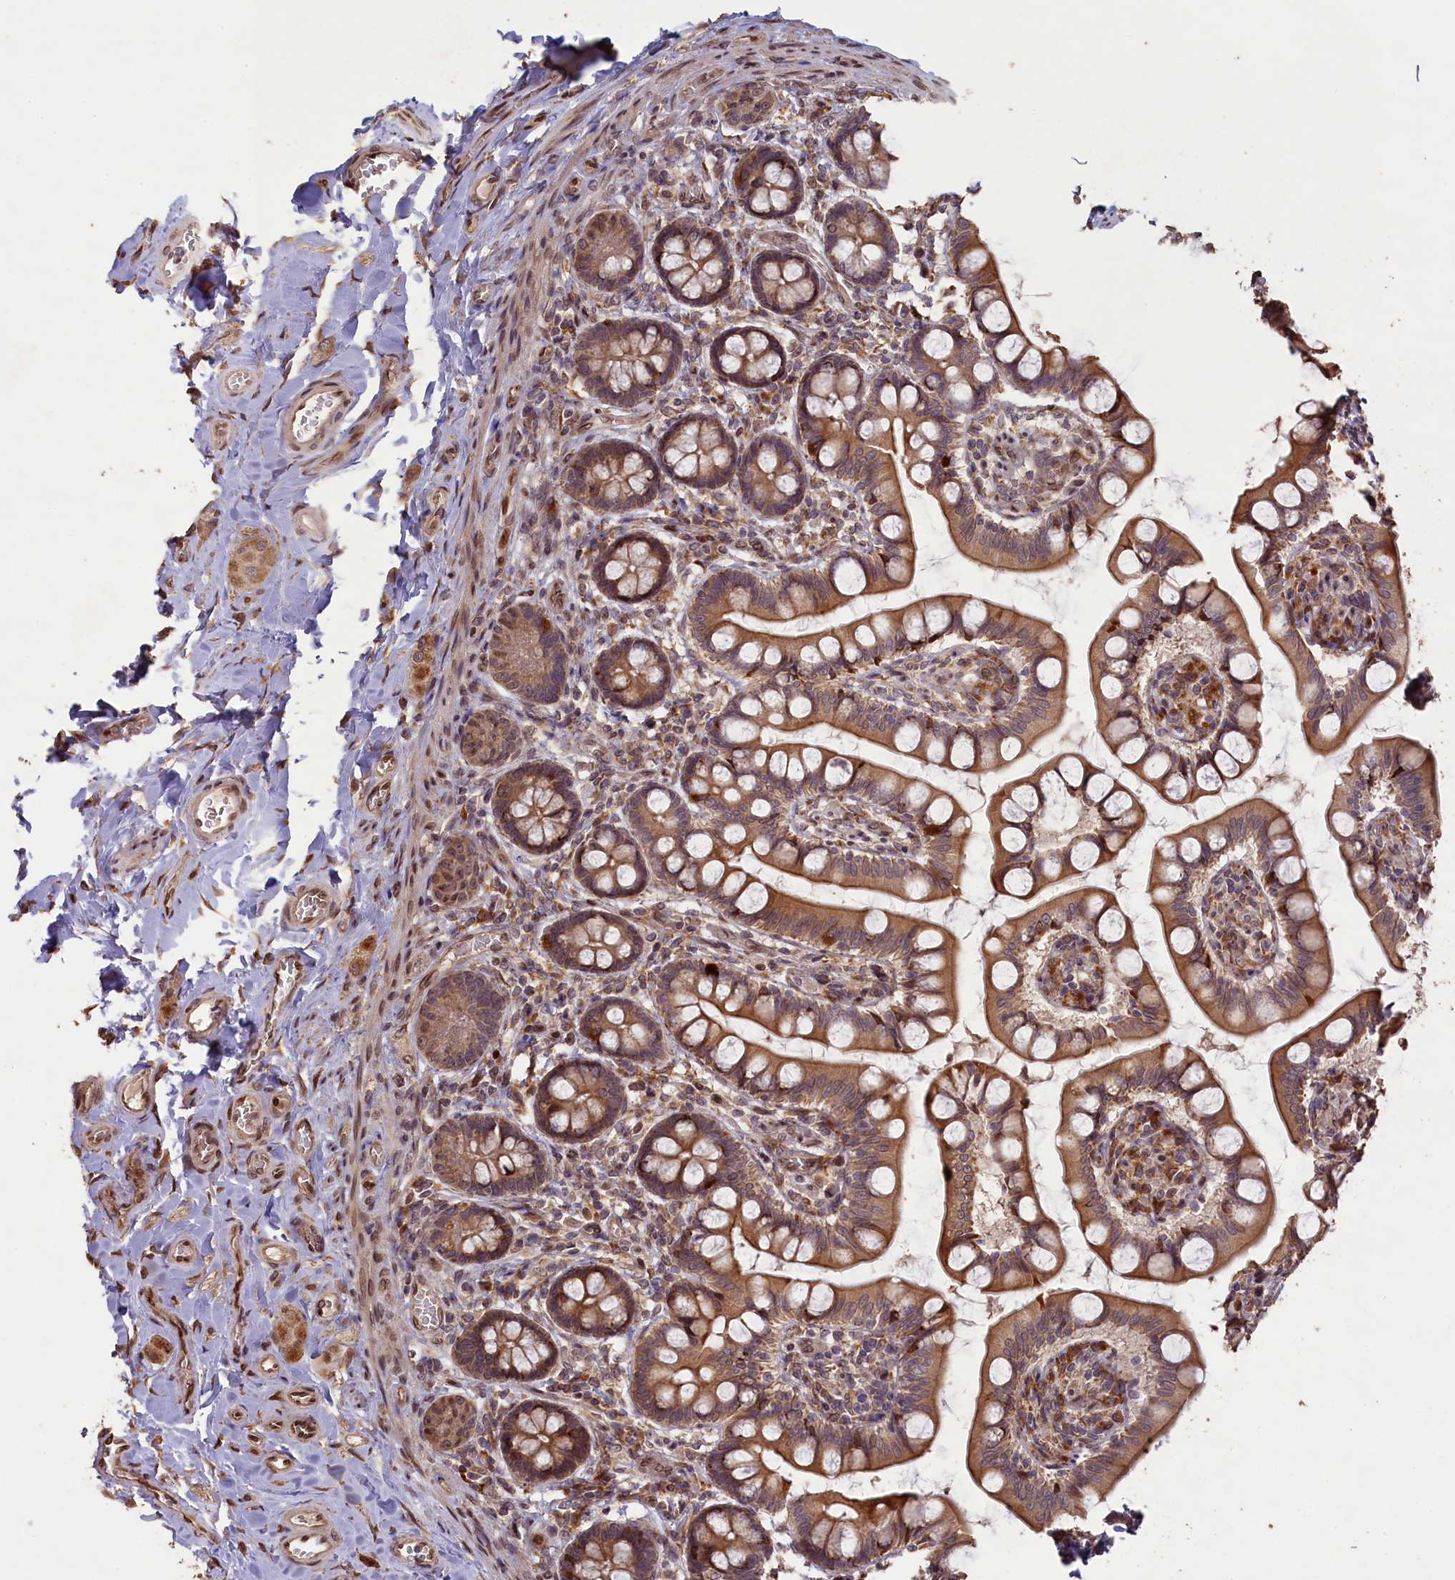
{"staining": {"intensity": "moderate", "quantity": ">75%", "location": "cytoplasmic/membranous"}, "tissue": "small intestine", "cell_type": "Glandular cells", "image_type": "normal", "snomed": [{"axis": "morphology", "description": "Normal tissue, NOS"}, {"axis": "topography", "description": "Small intestine"}], "caption": "Human small intestine stained with a protein marker reveals moderate staining in glandular cells.", "gene": "SLC38A7", "patient": {"sex": "male", "age": 52}}